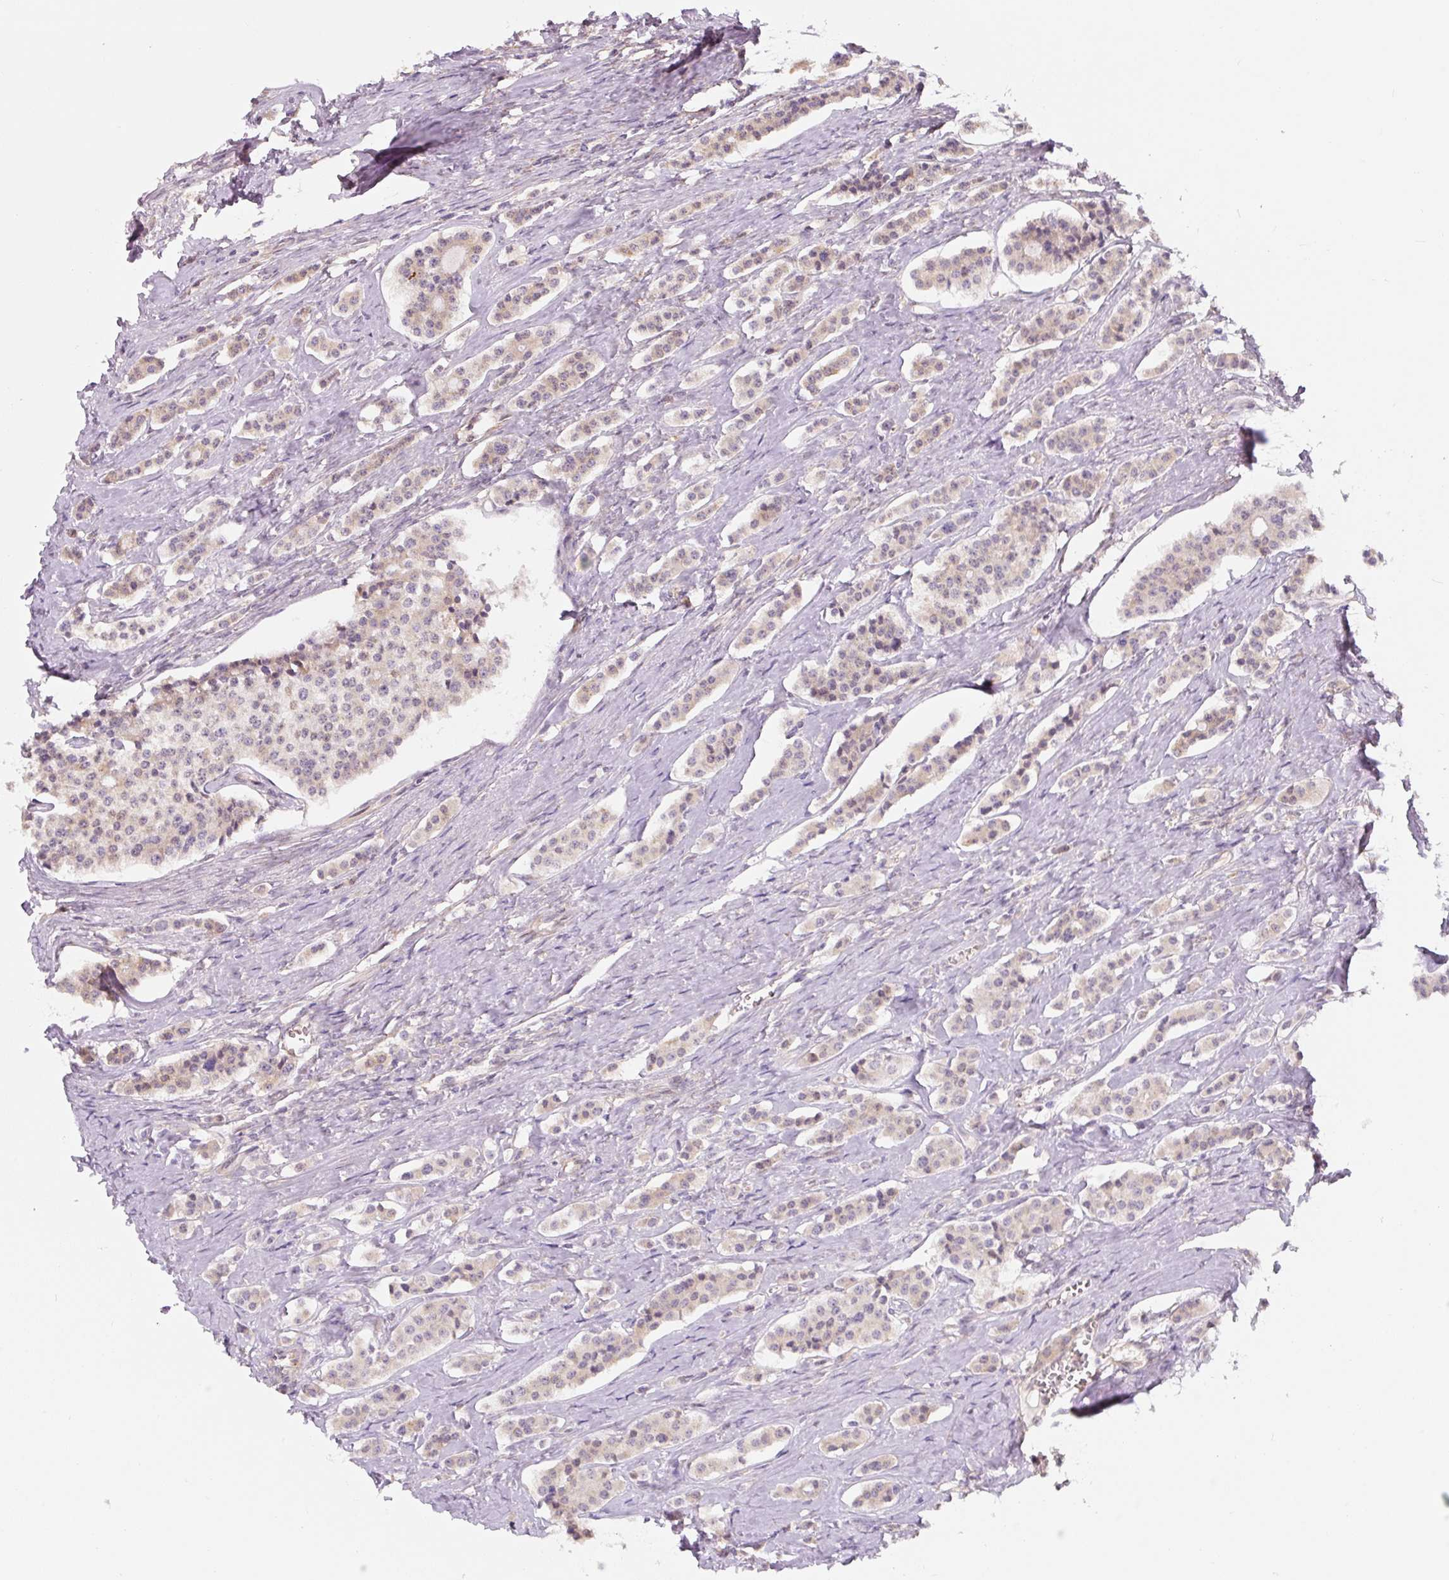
{"staining": {"intensity": "weak", "quantity": "<25%", "location": "cytoplasmic/membranous"}, "tissue": "carcinoid", "cell_type": "Tumor cells", "image_type": "cancer", "snomed": [{"axis": "morphology", "description": "Carcinoid, malignant, NOS"}, {"axis": "topography", "description": "Small intestine"}], "caption": "There is no significant expression in tumor cells of malignant carcinoid. (DAB (3,3'-diaminobenzidine) IHC, high magnification).", "gene": "ASRGL1", "patient": {"sex": "male", "age": 63}}